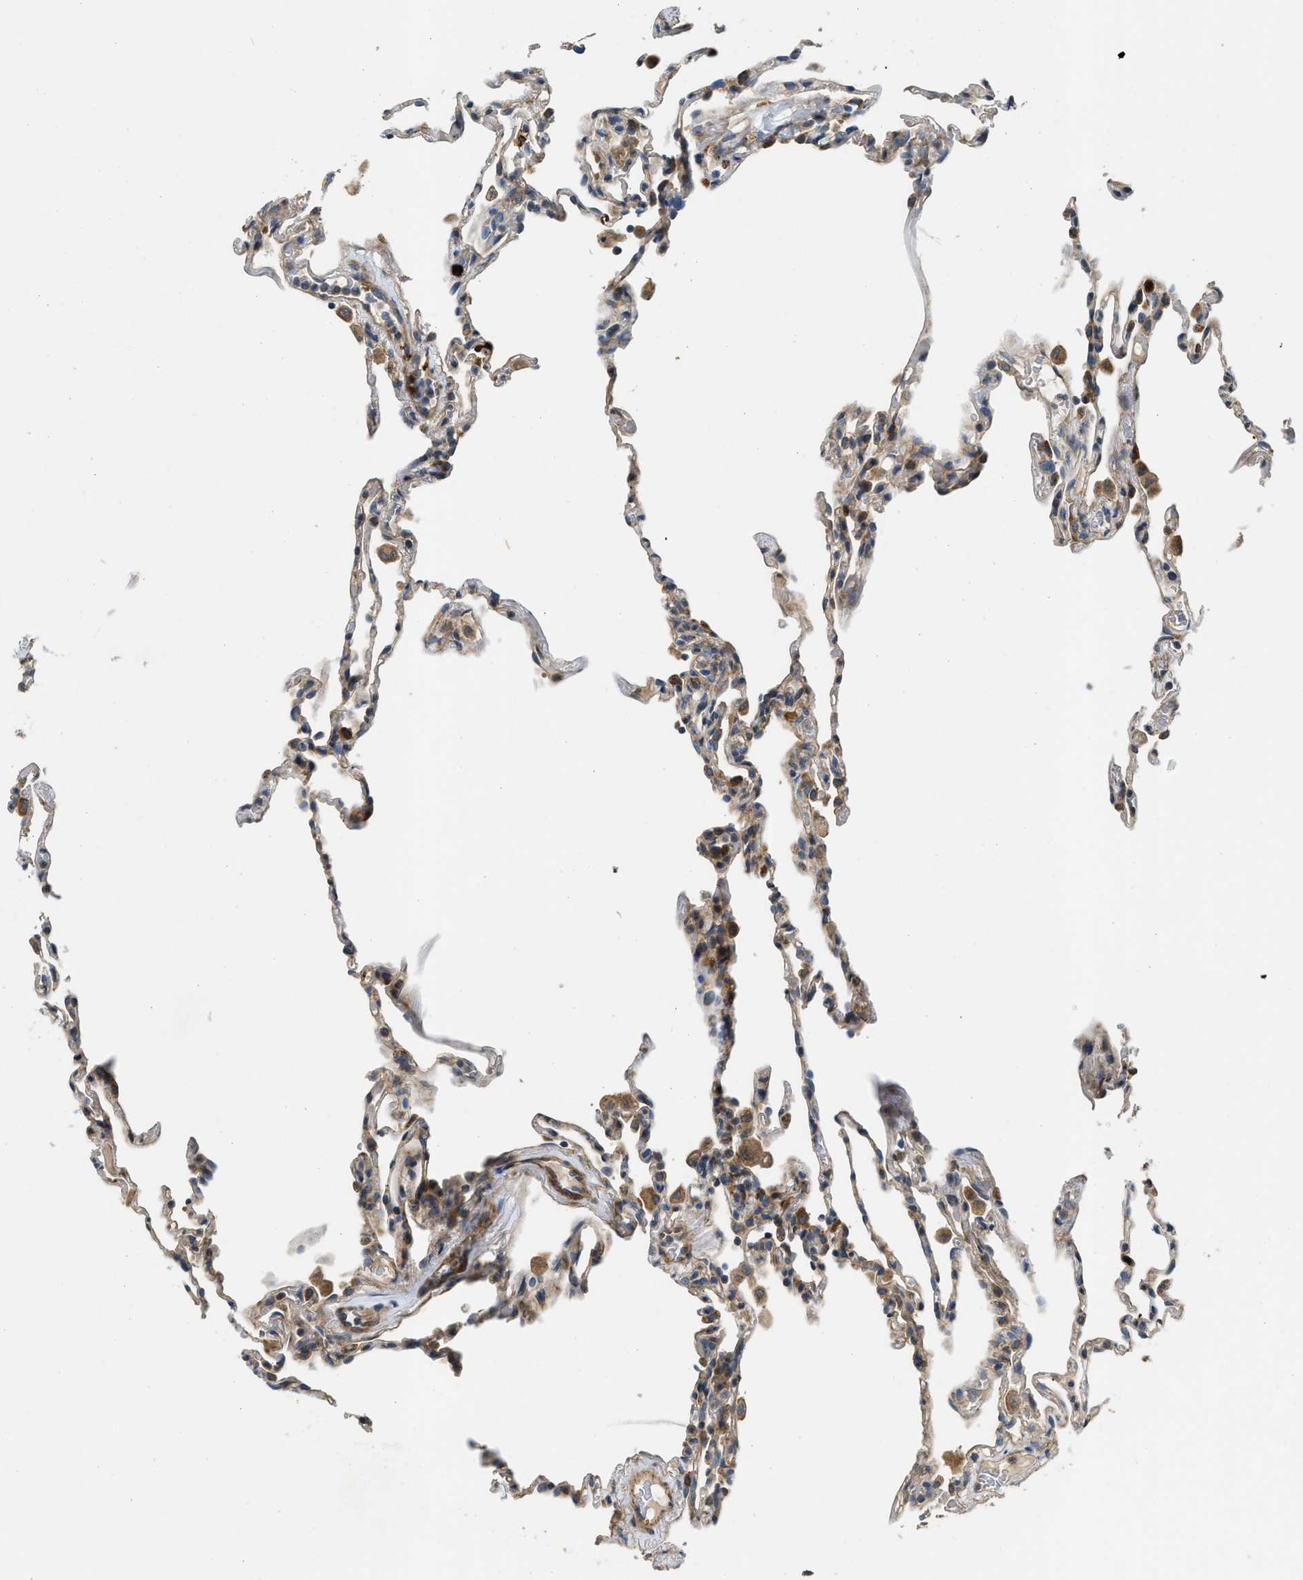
{"staining": {"intensity": "weak", "quantity": "<25%", "location": "cytoplasmic/membranous"}, "tissue": "lung", "cell_type": "Alveolar cells", "image_type": "normal", "snomed": [{"axis": "morphology", "description": "Normal tissue, NOS"}, {"axis": "topography", "description": "Lung"}], "caption": "IHC of benign lung exhibits no expression in alveolar cells.", "gene": "TMEM68", "patient": {"sex": "male", "age": 59}}